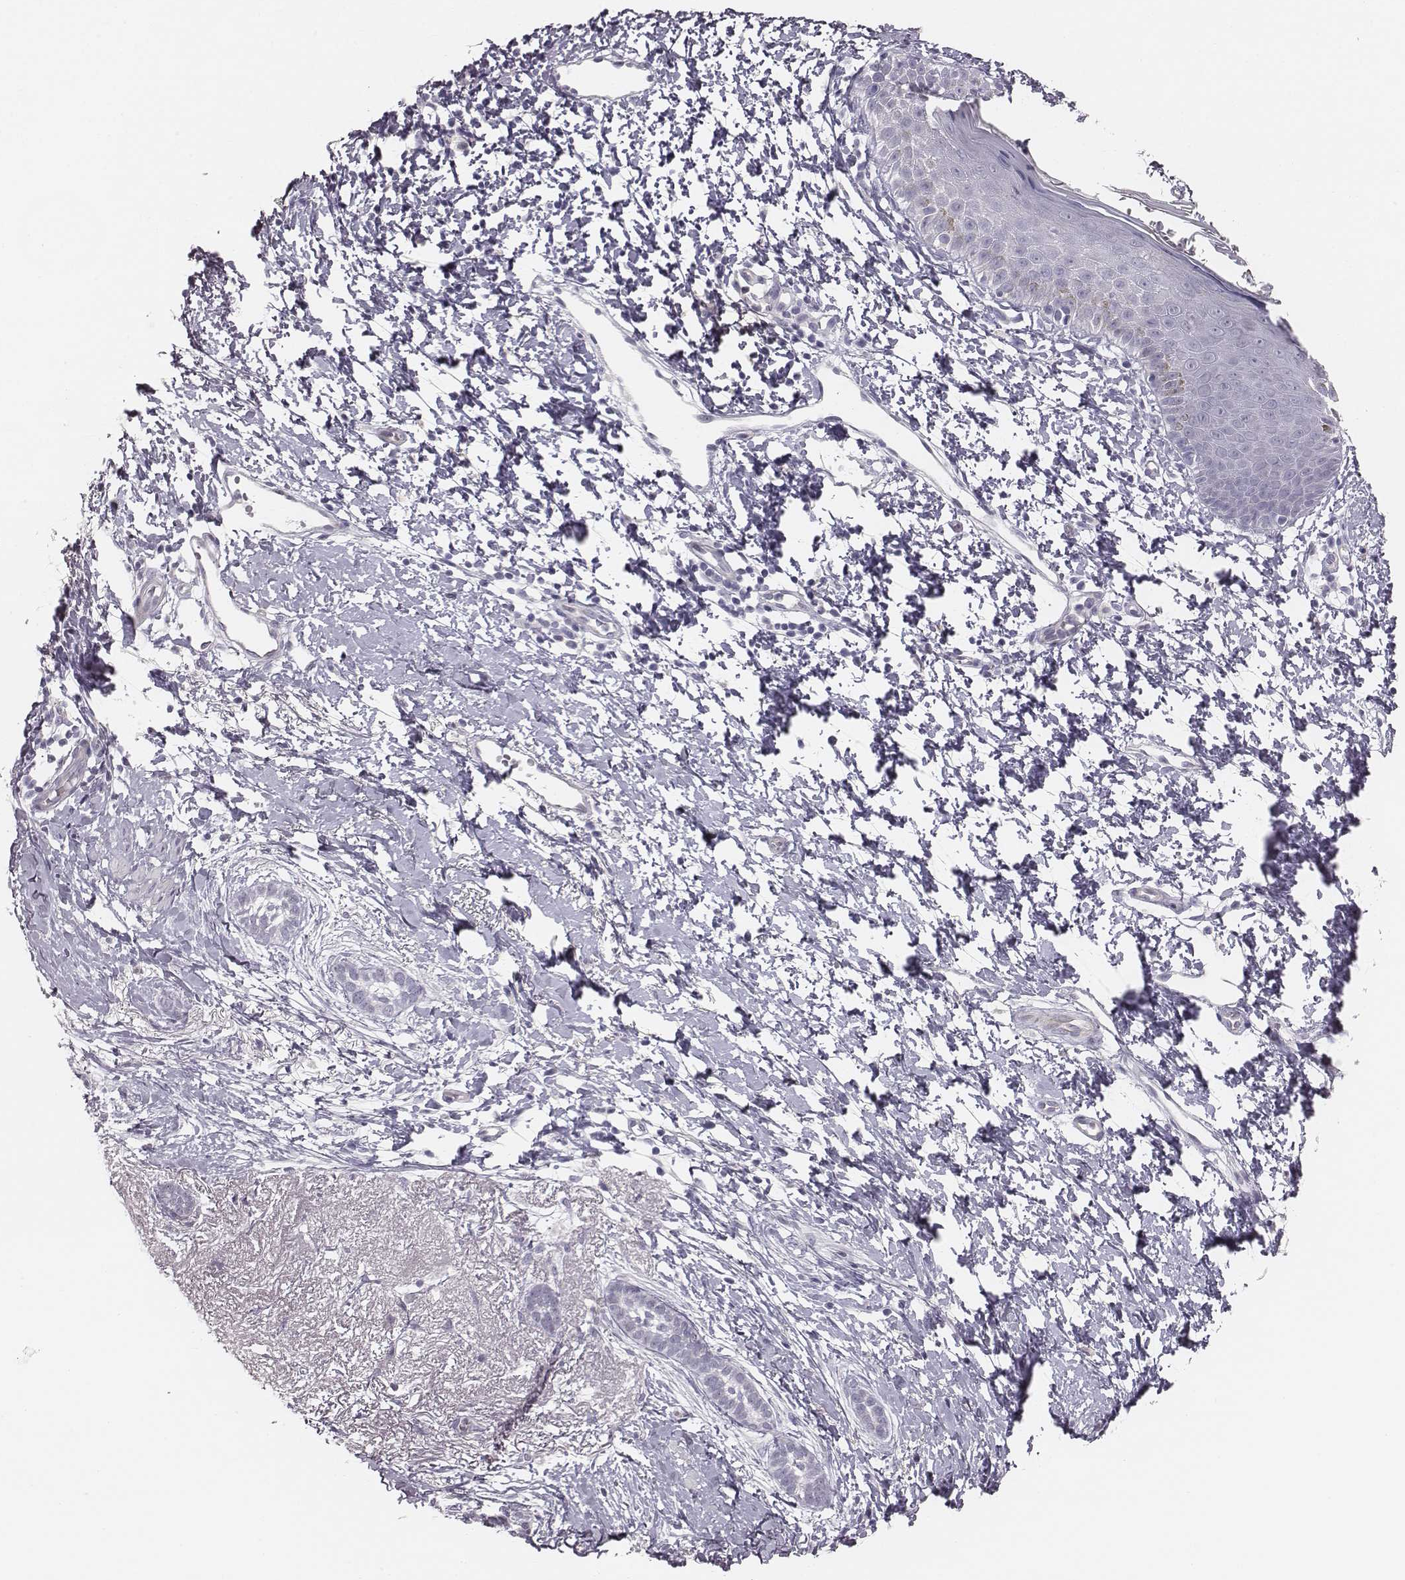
{"staining": {"intensity": "negative", "quantity": "none", "location": "none"}, "tissue": "skin cancer", "cell_type": "Tumor cells", "image_type": "cancer", "snomed": [{"axis": "morphology", "description": "Normal tissue, NOS"}, {"axis": "morphology", "description": "Basal cell carcinoma"}, {"axis": "topography", "description": "Skin"}], "caption": "Immunohistochemistry photomicrograph of neoplastic tissue: basal cell carcinoma (skin) stained with DAB (3,3'-diaminobenzidine) demonstrates no significant protein staining in tumor cells. Nuclei are stained in blue.", "gene": "CACNG4", "patient": {"sex": "male", "age": 84}}